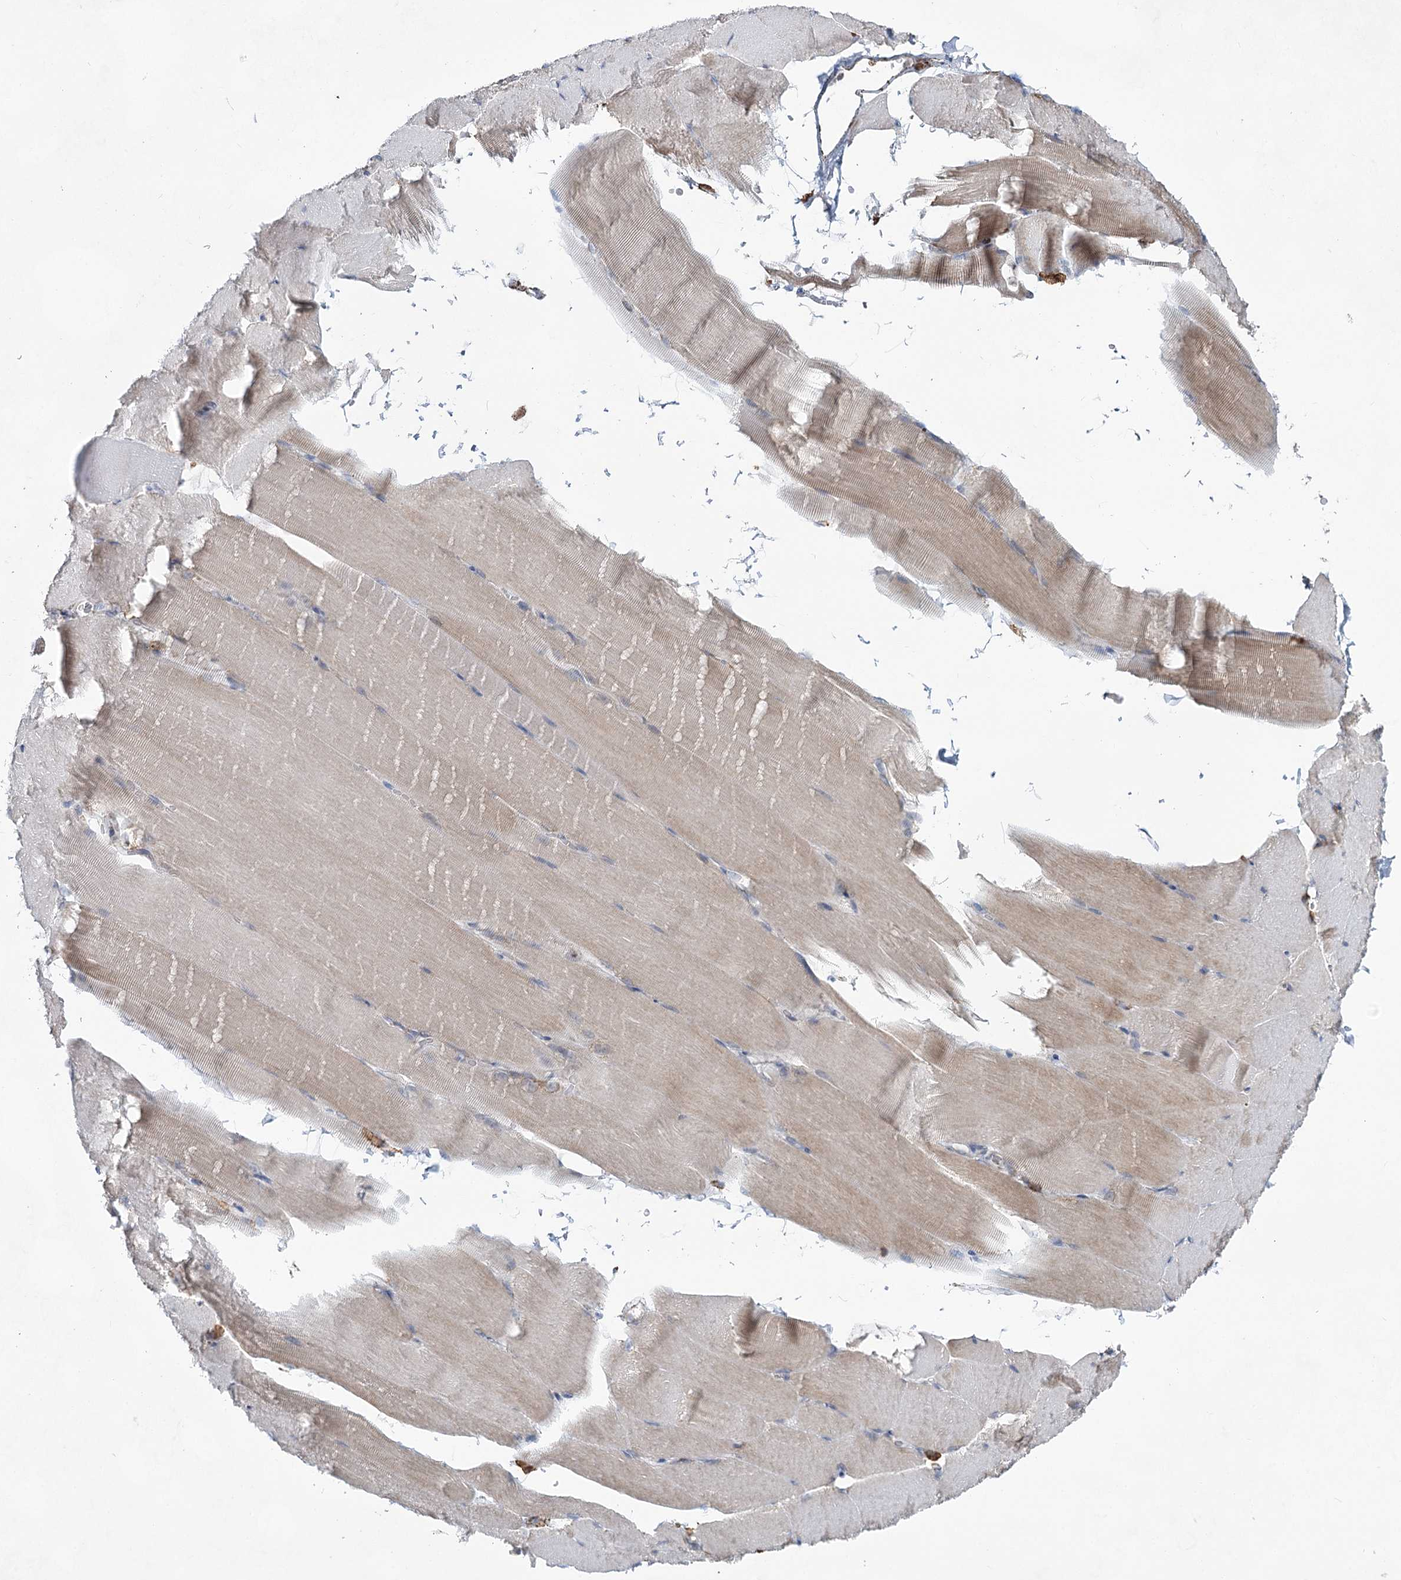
{"staining": {"intensity": "weak", "quantity": "<25%", "location": "cytoplasmic/membranous"}, "tissue": "skeletal muscle", "cell_type": "Myocytes", "image_type": "normal", "snomed": [{"axis": "morphology", "description": "Normal tissue, NOS"}, {"axis": "topography", "description": "Skeletal muscle"}, {"axis": "topography", "description": "Parathyroid gland"}], "caption": "Myocytes show no significant positivity in unremarkable skeletal muscle. (DAB (3,3'-diaminobenzidine) IHC with hematoxylin counter stain).", "gene": "CWF19L1", "patient": {"sex": "female", "age": 37}}